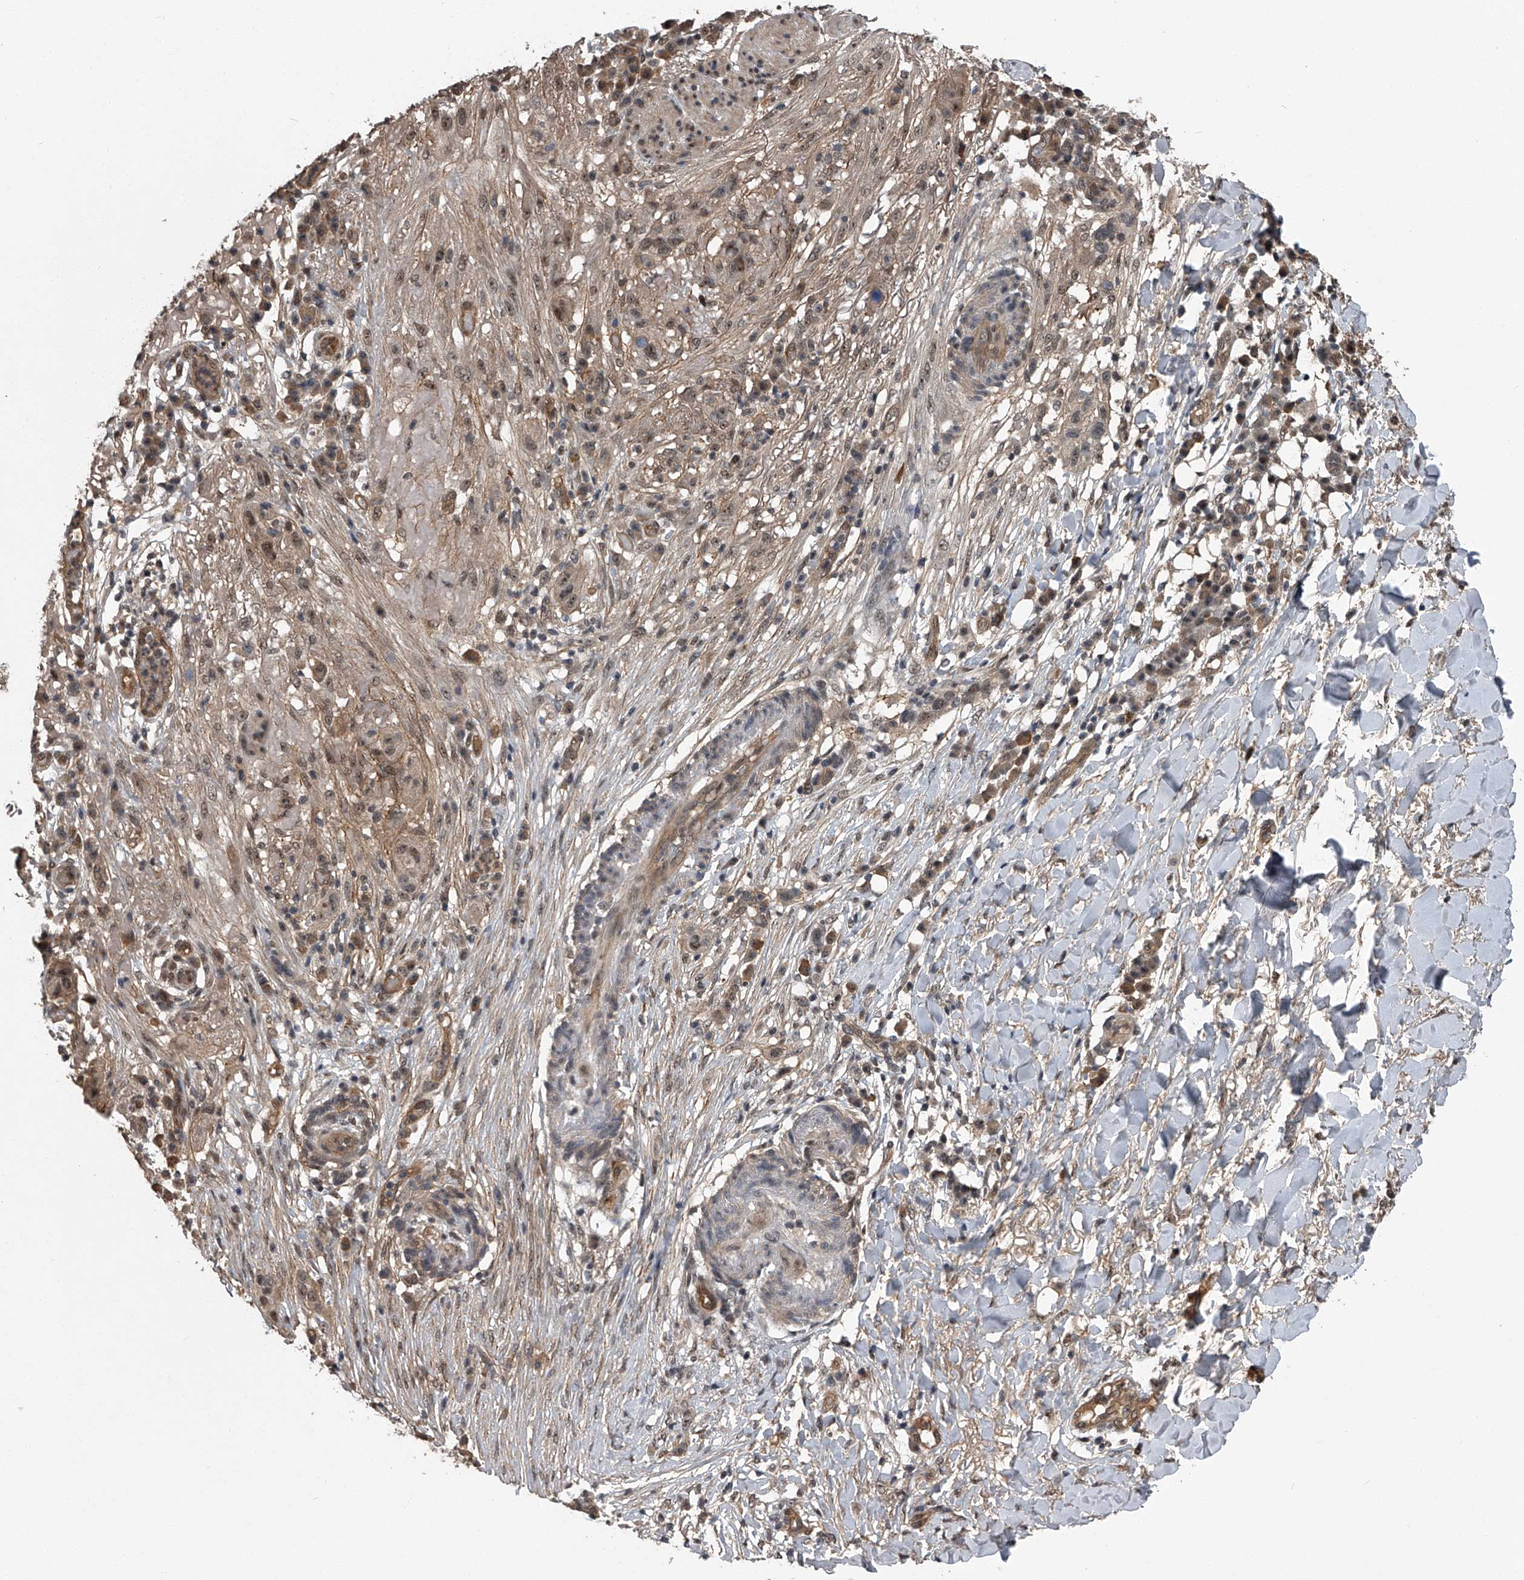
{"staining": {"intensity": "moderate", "quantity": ">75%", "location": "cytoplasmic/membranous,nuclear"}, "tissue": "skin cancer", "cell_type": "Tumor cells", "image_type": "cancer", "snomed": [{"axis": "morphology", "description": "Normal tissue, NOS"}, {"axis": "morphology", "description": "Squamous cell carcinoma, NOS"}, {"axis": "topography", "description": "Skin"}], "caption": "Skin cancer was stained to show a protein in brown. There is medium levels of moderate cytoplasmic/membranous and nuclear staining in approximately >75% of tumor cells.", "gene": "SLC12A8", "patient": {"sex": "female", "age": 96}}